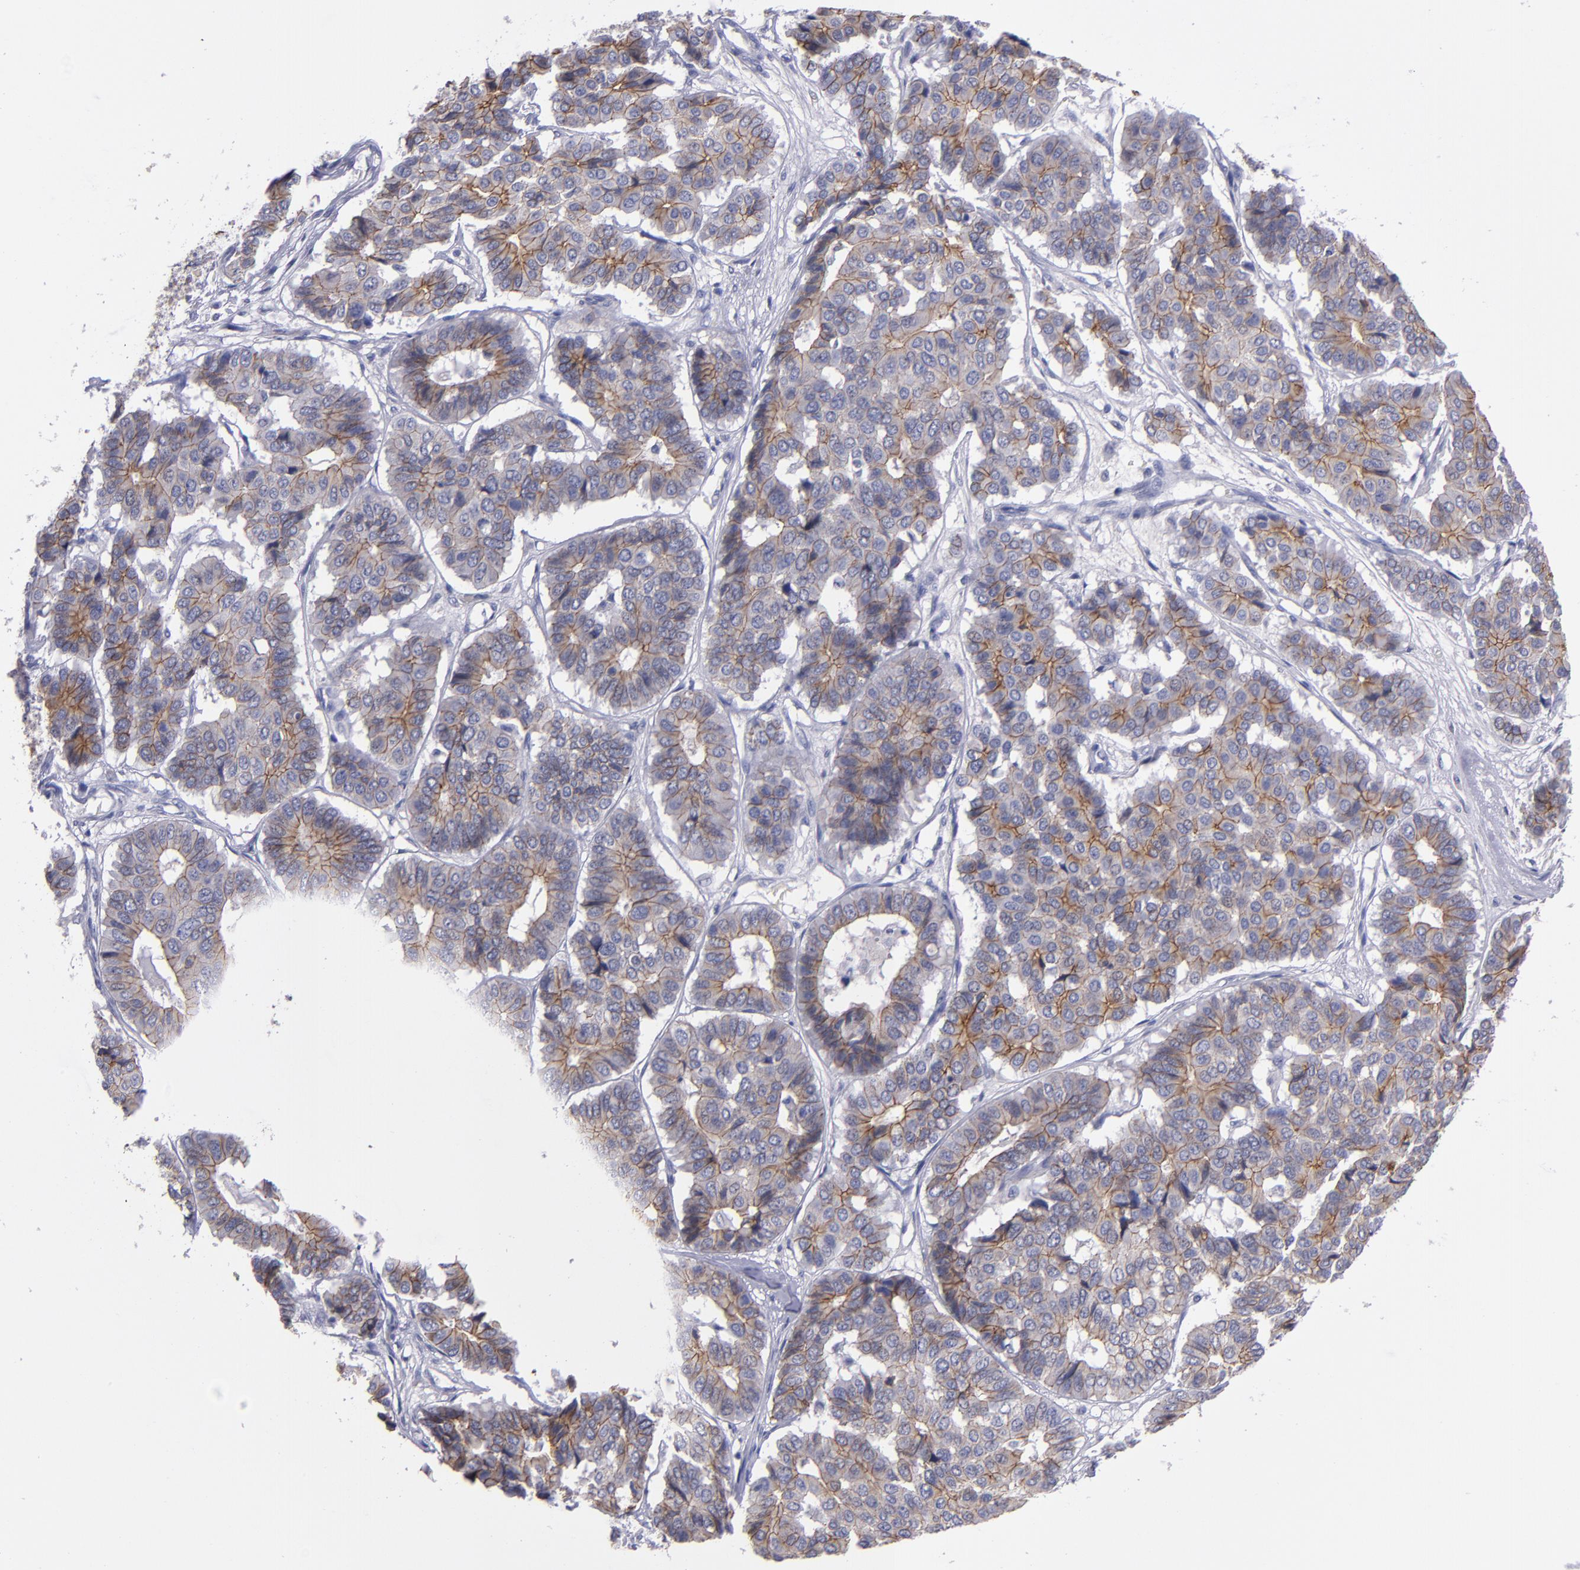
{"staining": {"intensity": "moderate", "quantity": ">75%", "location": "cytoplasmic/membranous"}, "tissue": "pancreatic cancer", "cell_type": "Tumor cells", "image_type": "cancer", "snomed": [{"axis": "morphology", "description": "Adenocarcinoma, NOS"}, {"axis": "topography", "description": "Pancreas"}], "caption": "Protein expression analysis of human pancreatic cancer (adenocarcinoma) reveals moderate cytoplasmic/membranous expression in approximately >75% of tumor cells.", "gene": "CDH3", "patient": {"sex": "male", "age": 50}}